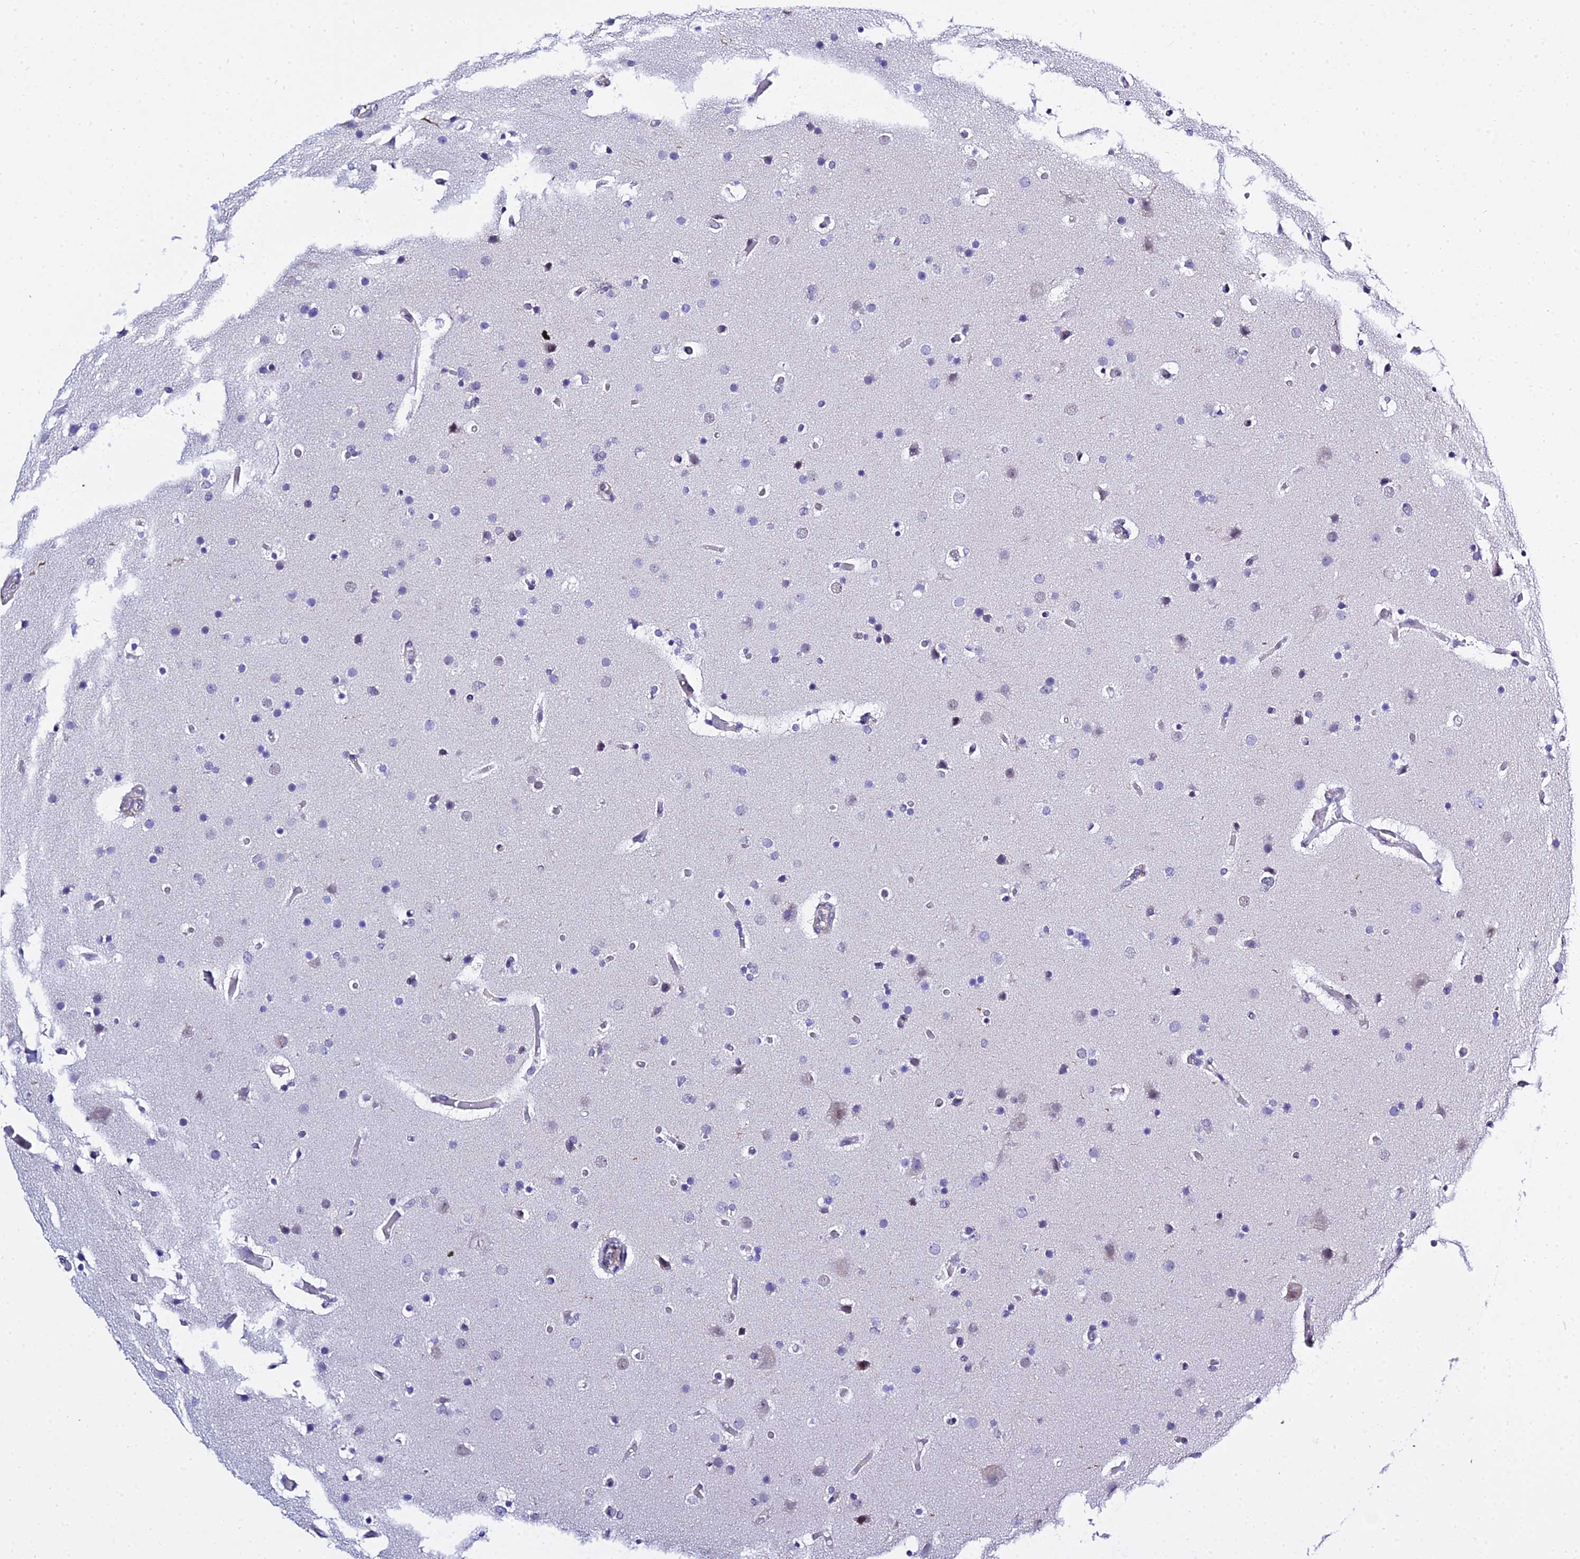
{"staining": {"intensity": "negative", "quantity": "none", "location": "none"}, "tissue": "glioma", "cell_type": "Tumor cells", "image_type": "cancer", "snomed": [{"axis": "morphology", "description": "Glioma, malignant, High grade"}, {"axis": "topography", "description": "Cerebral cortex"}], "caption": "Protein analysis of glioma displays no significant positivity in tumor cells.", "gene": "ZNF628", "patient": {"sex": "female", "age": 36}}